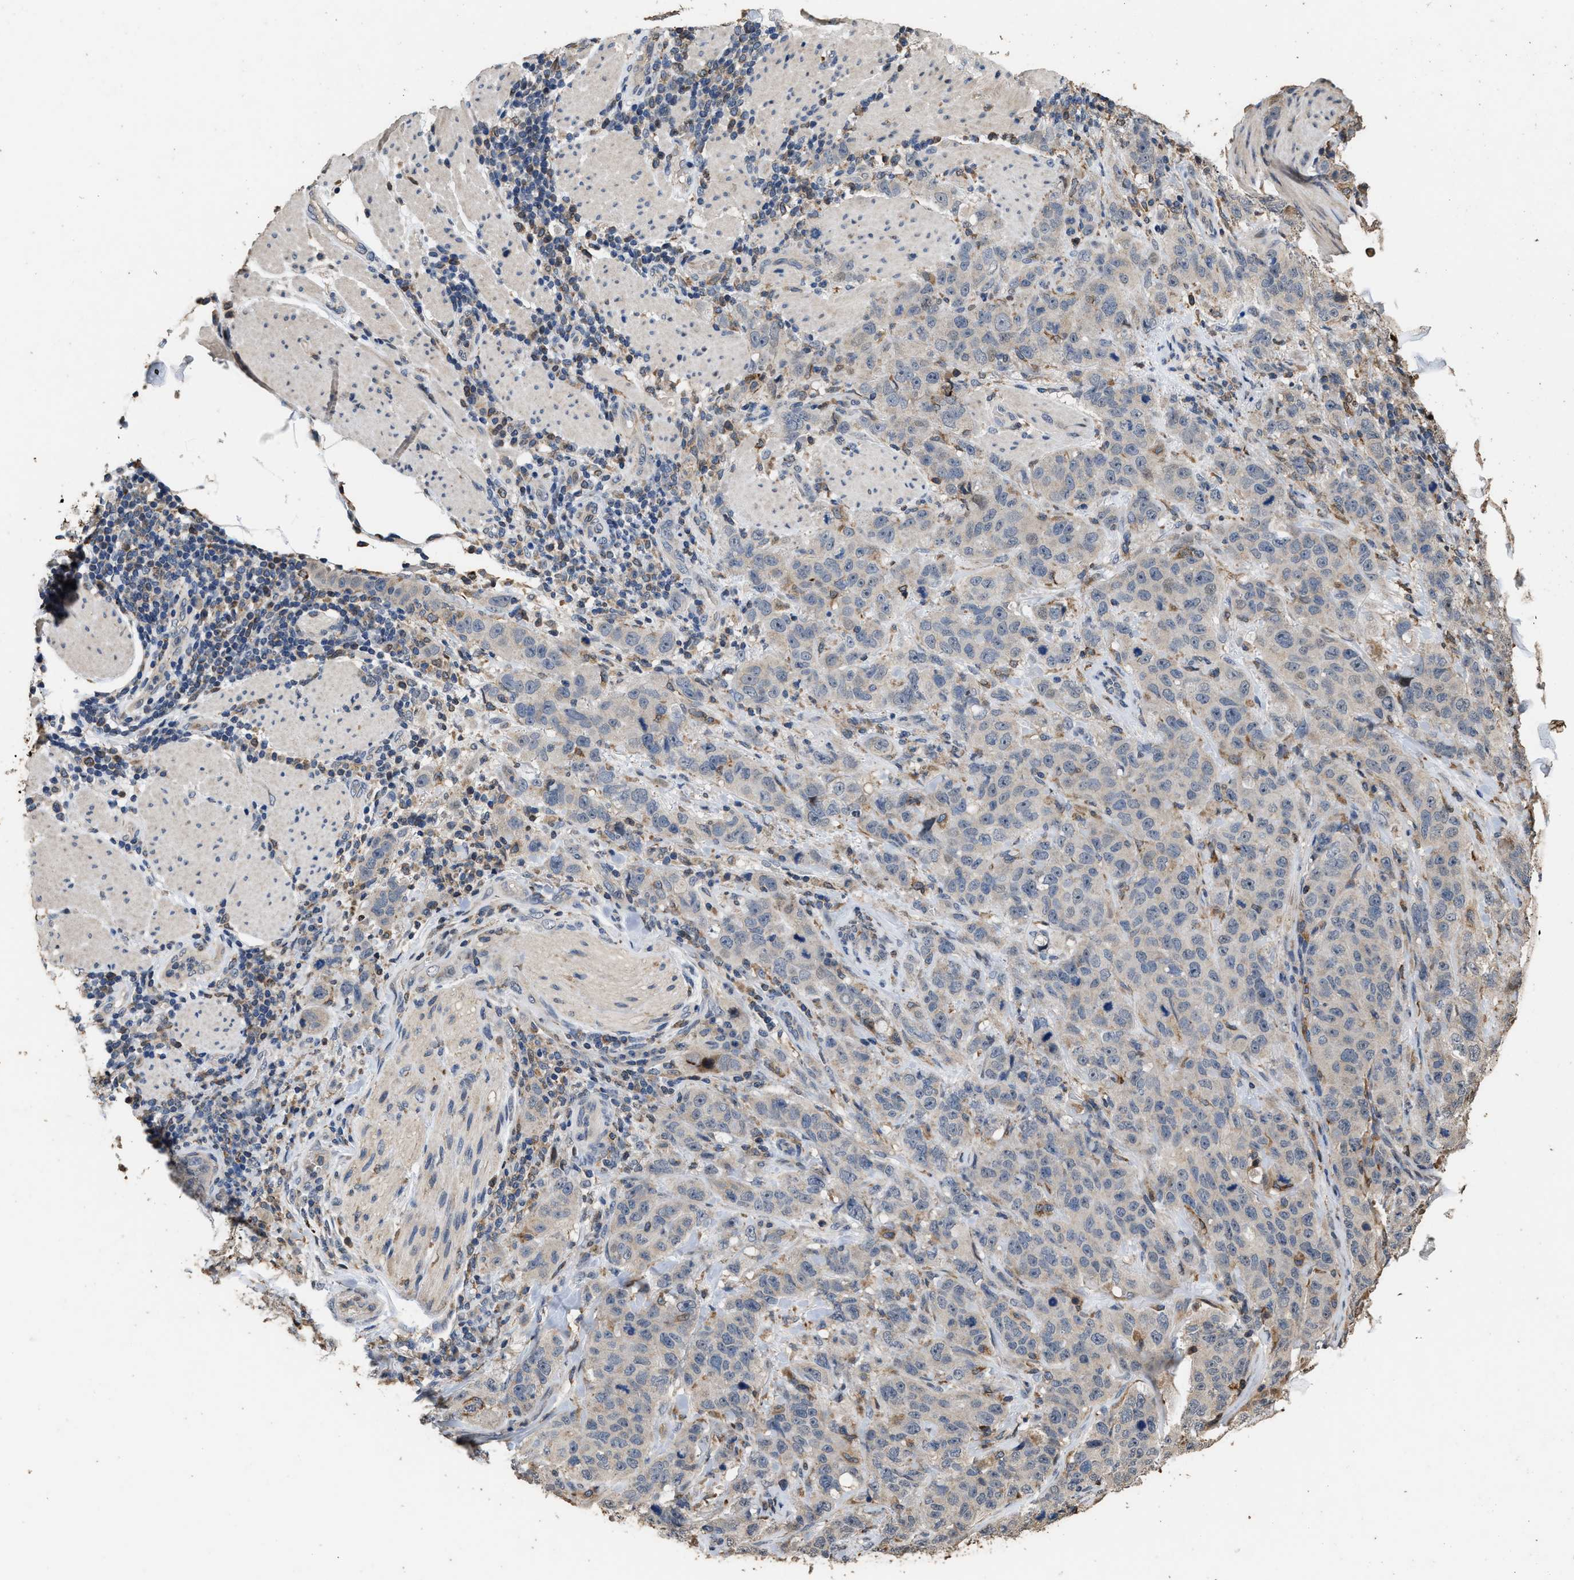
{"staining": {"intensity": "negative", "quantity": "none", "location": "none"}, "tissue": "stomach cancer", "cell_type": "Tumor cells", "image_type": "cancer", "snomed": [{"axis": "morphology", "description": "Adenocarcinoma, NOS"}, {"axis": "topography", "description": "Stomach"}], "caption": "A high-resolution histopathology image shows immunohistochemistry staining of stomach cancer (adenocarcinoma), which reveals no significant positivity in tumor cells. (Stains: DAB immunohistochemistry (IHC) with hematoxylin counter stain, Microscopy: brightfield microscopy at high magnification).", "gene": "TDRKH", "patient": {"sex": "male", "age": 48}}